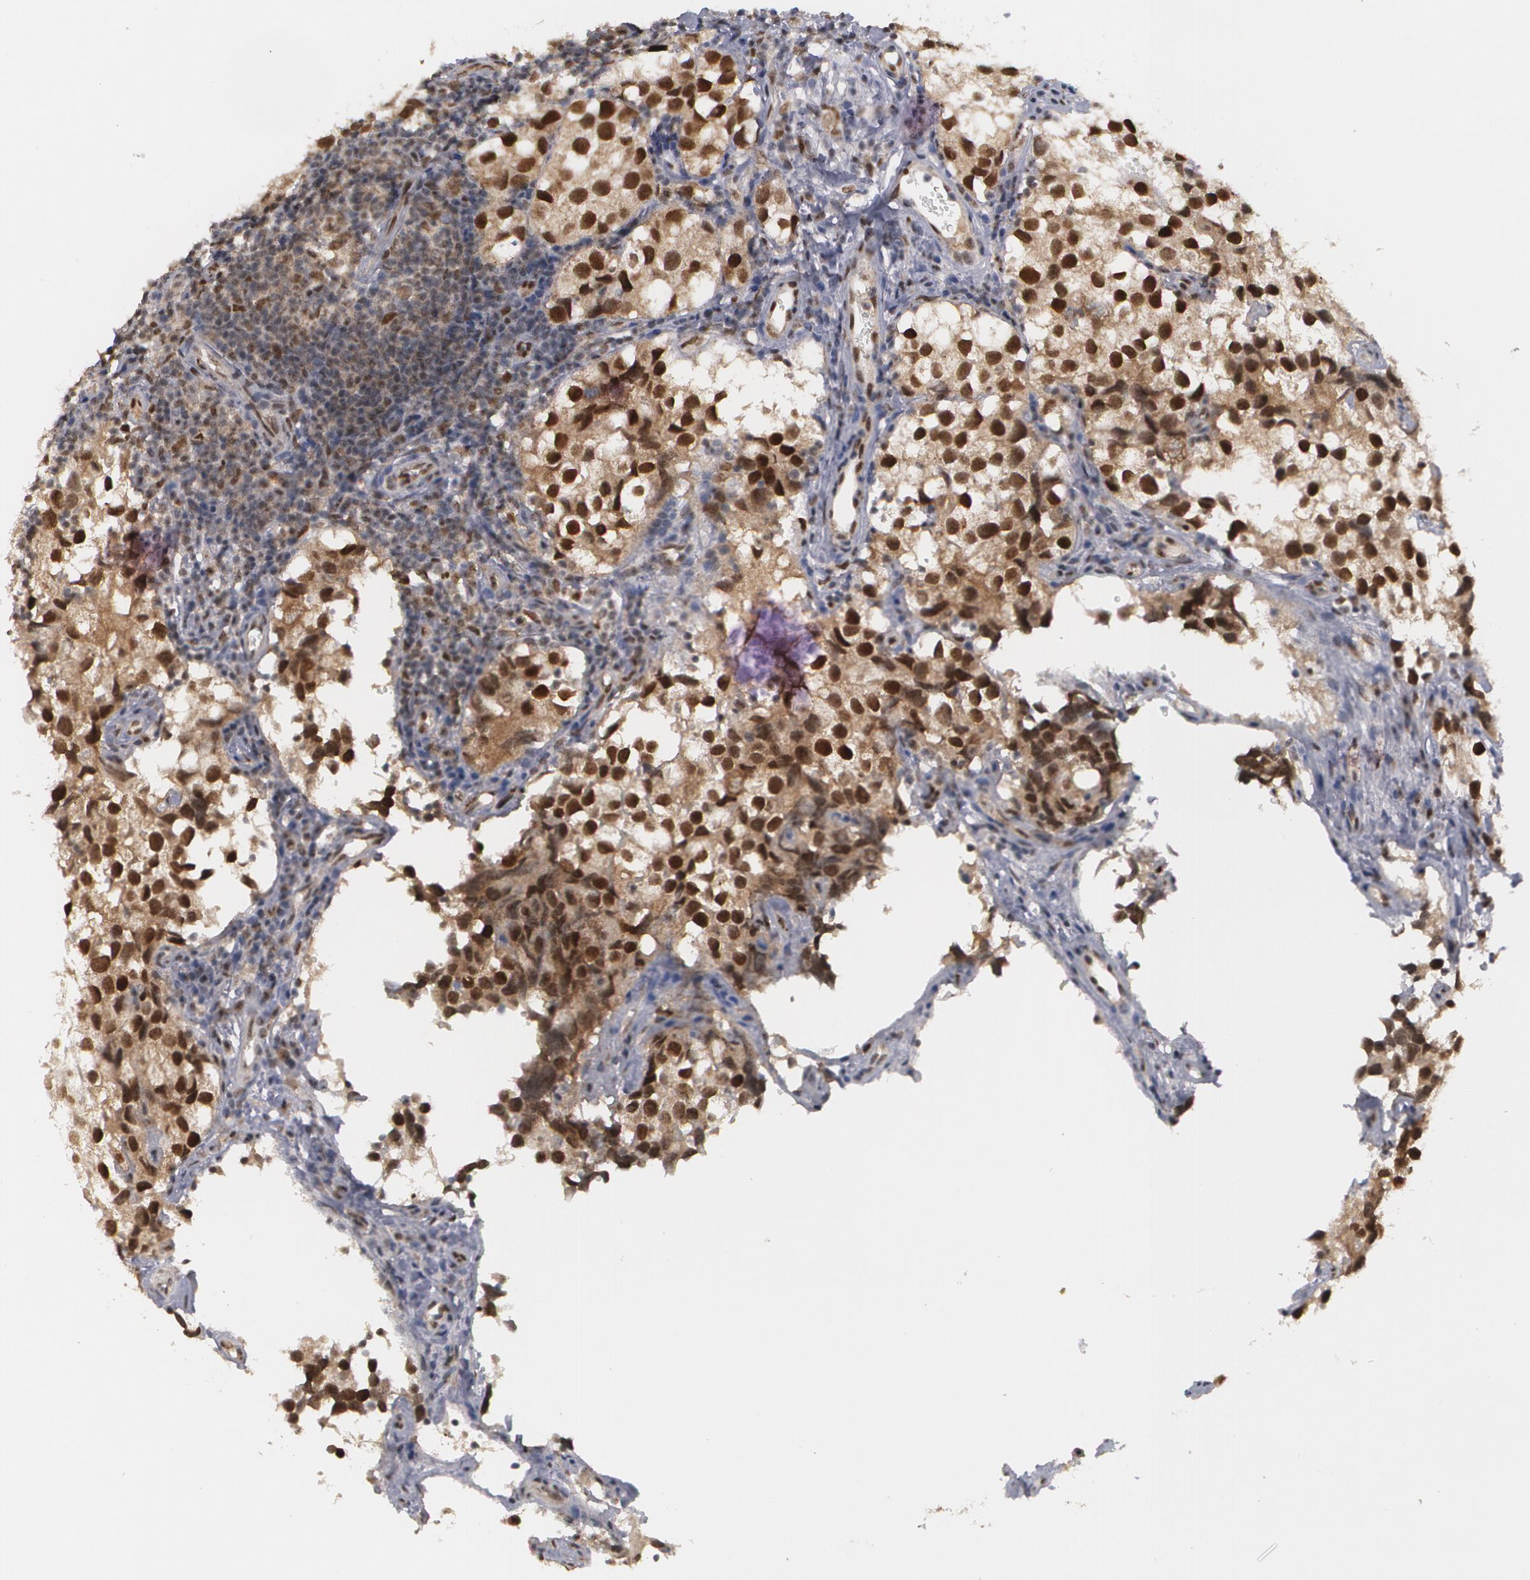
{"staining": {"intensity": "strong", "quantity": ">75%", "location": "nuclear"}, "tissue": "testis cancer", "cell_type": "Tumor cells", "image_type": "cancer", "snomed": [{"axis": "morphology", "description": "Seminoma, NOS"}, {"axis": "topography", "description": "Testis"}], "caption": "IHC photomicrograph of human testis cancer (seminoma) stained for a protein (brown), which exhibits high levels of strong nuclear staining in approximately >75% of tumor cells.", "gene": "INTS6", "patient": {"sex": "male", "age": 39}}